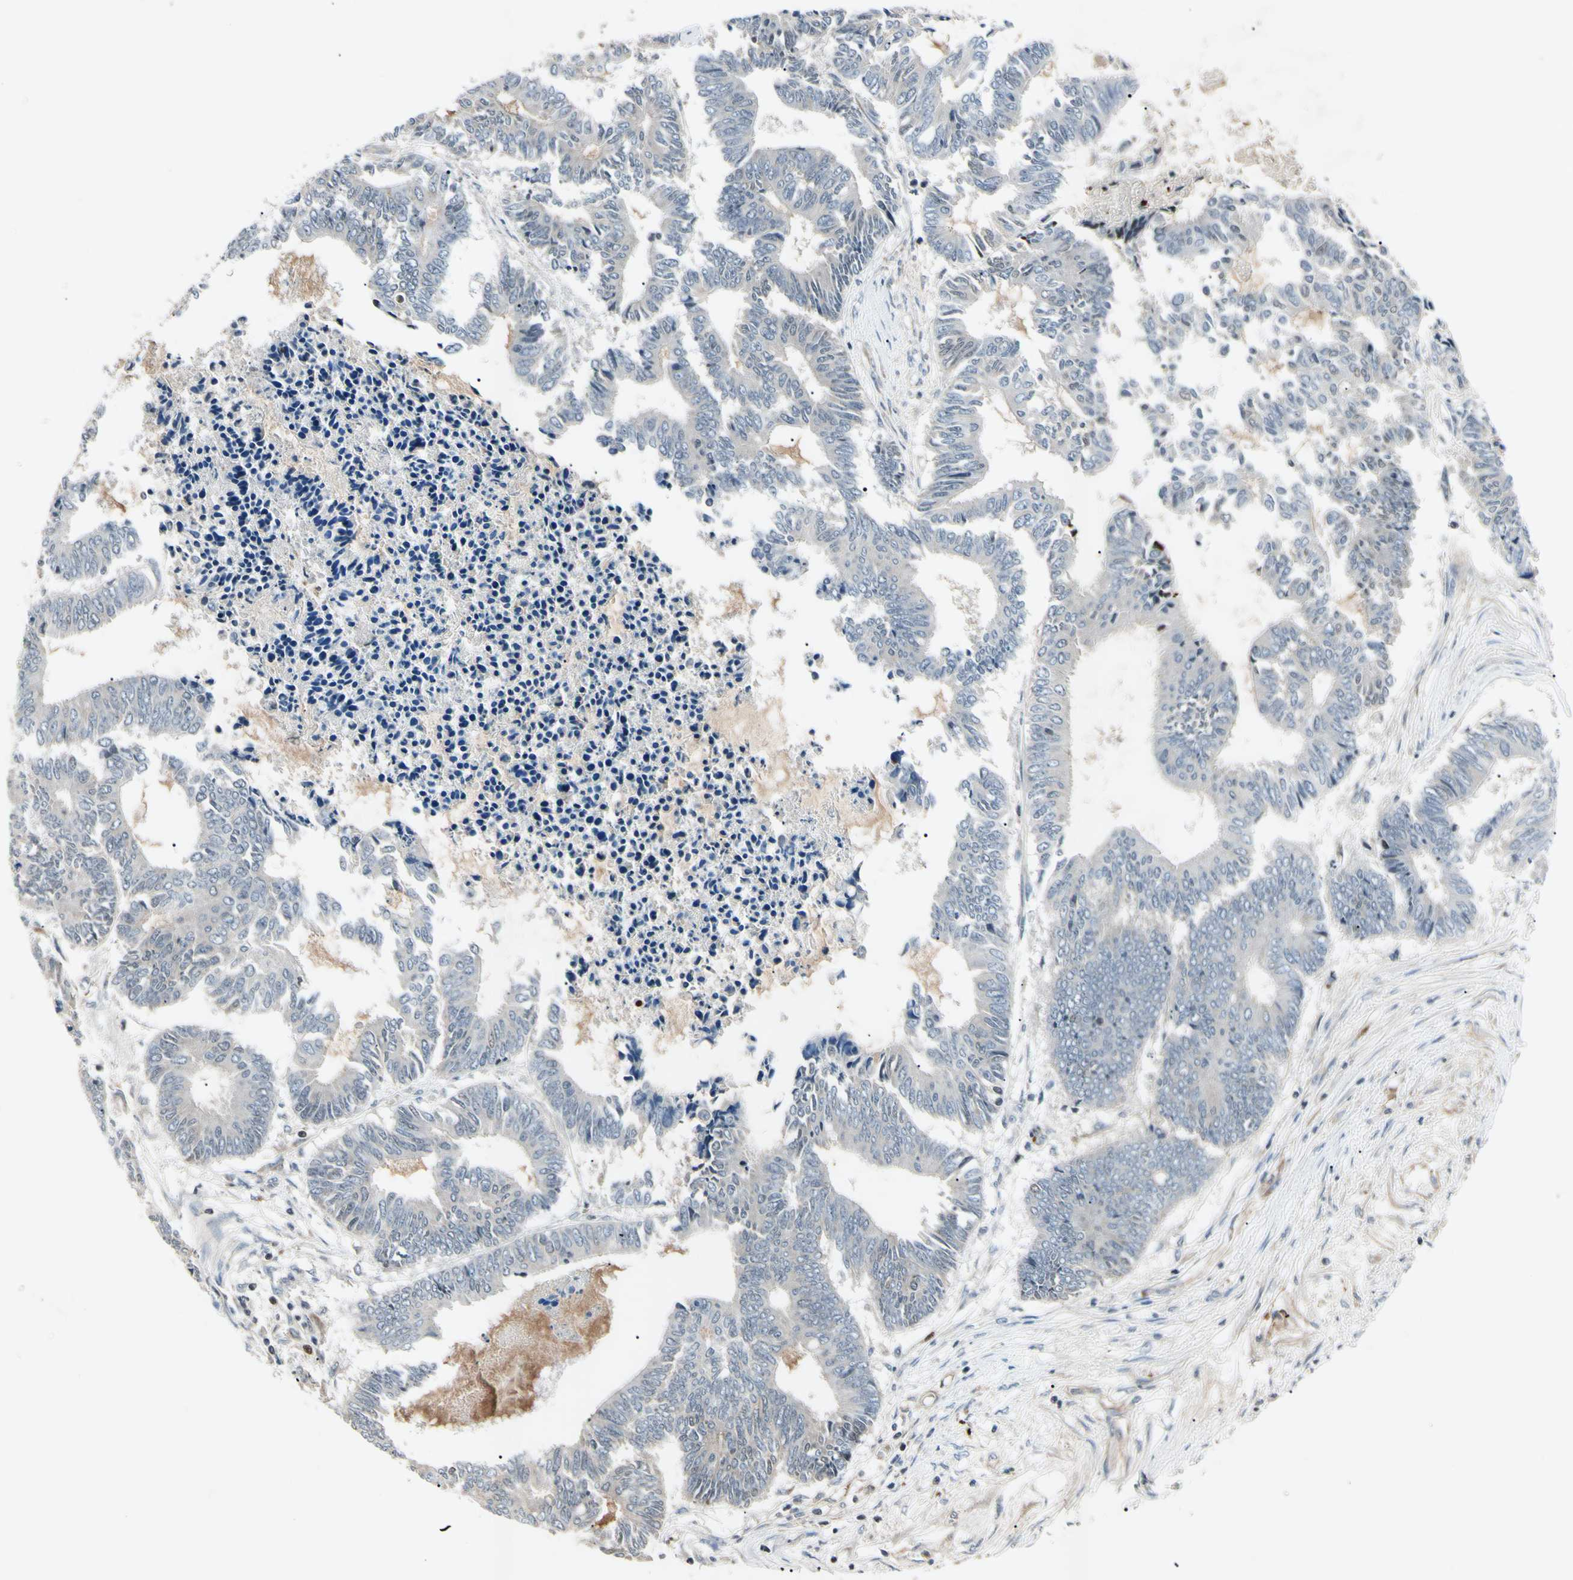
{"staining": {"intensity": "negative", "quantity": "none", "location": "none"}, "tissue": "colorectal cancer", "cell_type": "Tumor cells", "image_type": "cancer", "snomed": [{"axis": "morphology", "description": "Adenocarcinoma, NOS"}, {"axis": "topography", "description": "Rectum"}], "caption": "High power microscopy photomicrograph of an immunohistochemistry (IHC) micrograph of adenocarcinoma (colorectal), revealing no significant expression in tumor cells. Brightfield microscopy of IHC stained with DAB (brown) and hematoxylin (blue), captured at high magnification.", "gene": "AEBP1", "patient": {"sex": "male", "age": 63}}